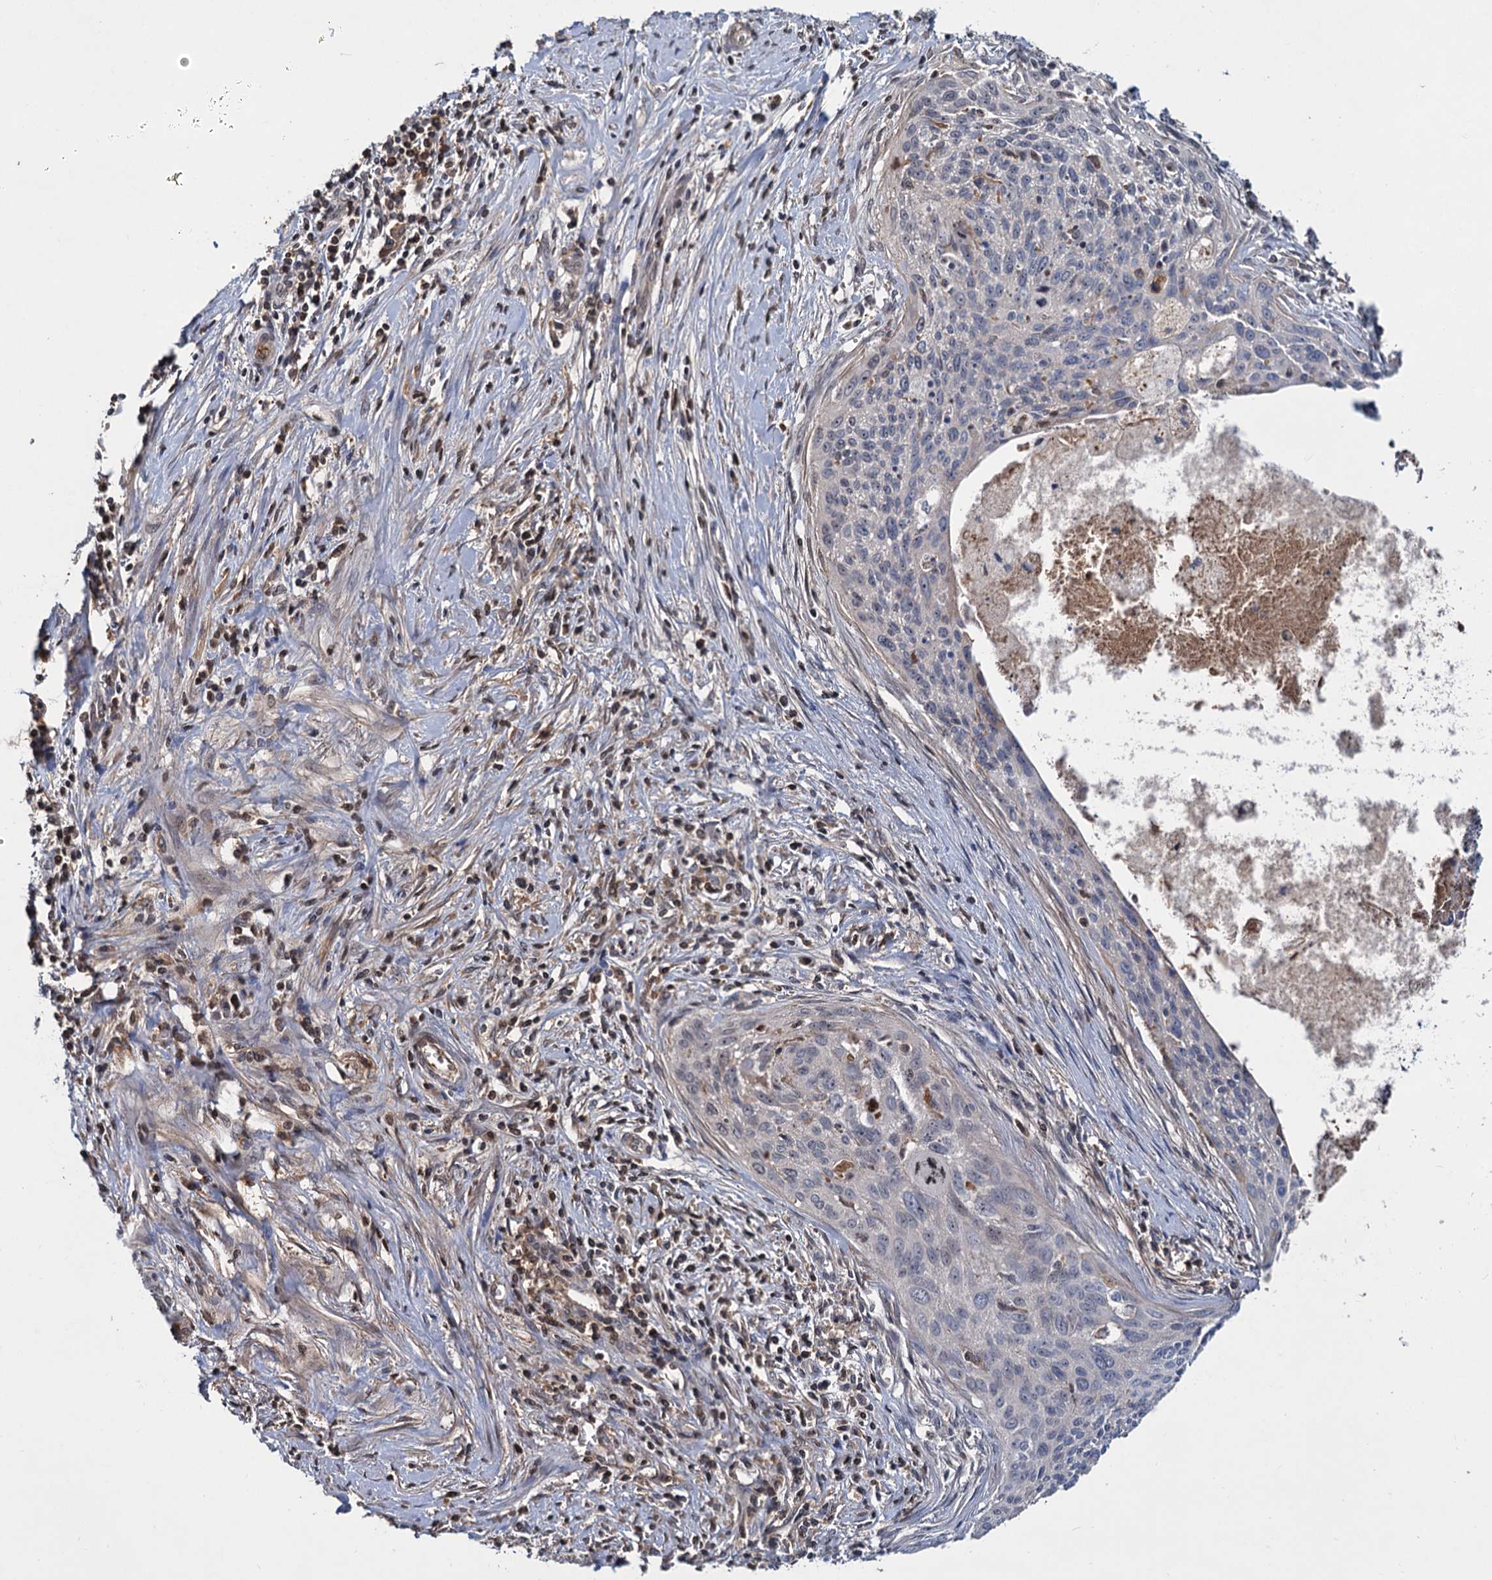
{"staining": {"intensity": "moderate", "quantity": "<25%", "location": "nuclear"}, "tissue": "cervical cancer", "cell_type": "Tumor cells", "image_type": "cancer", "snomed": [{"axis": "morphology", "description": "Squamous cell carcinoma, NOS"}, {"axis": "topography", "description": "Cervix"}], "caption": "This is an image of immunohistochemistry (IHC) staining of squamous cell carcinoma (cervical), which shows moderate positivity in the nuclear of tumor cells.", "gene": "CHRD", "patient": {"sex": "female", "age": 55}}